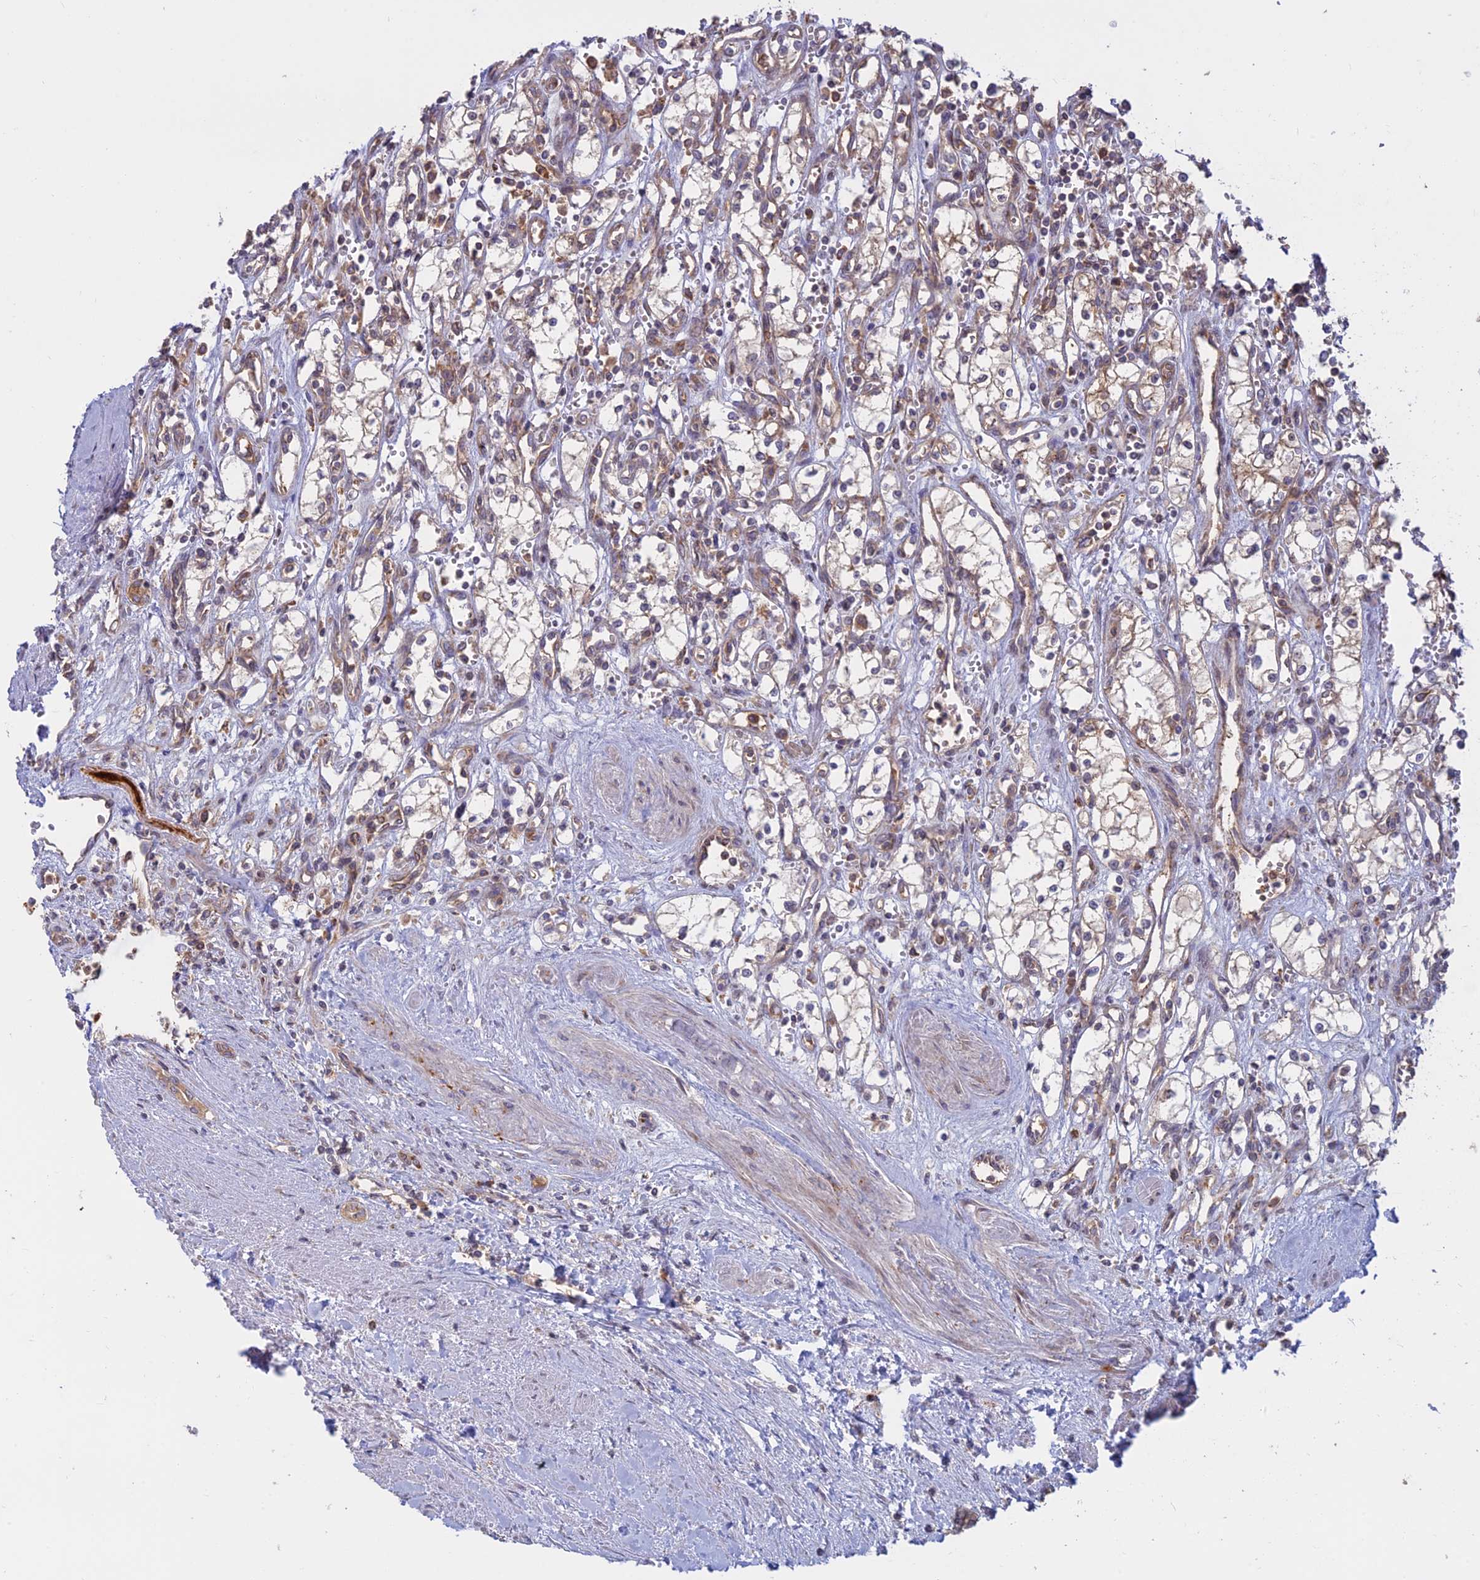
{"staining": {"intensity": "weak", "quantity": "25%-75%", "location": "cytoplasmic/membranous"}, "tissue": "renal cancer", "cell_type": "Tumor cells", "image_type": "cancer", "snomed": [{"axis": "morphology", "description": "Adenocarcinoma, NOS"}, {"axis": "topography", "description": "Kidney"}], "caption": "High-power microscopy captured an IHC histopathology image of renal cancer, revealing weak cytoplasmic/membranous positivity in about 25%-75% of tumor cells. The staining was performed using DAB to visualize the protein expression in brown, while the nuclei were stained in blue with hematoxylin (Magnification: 20x).", "gene": "TMEM208", "patient": {"sex": "male", "age": 59}}